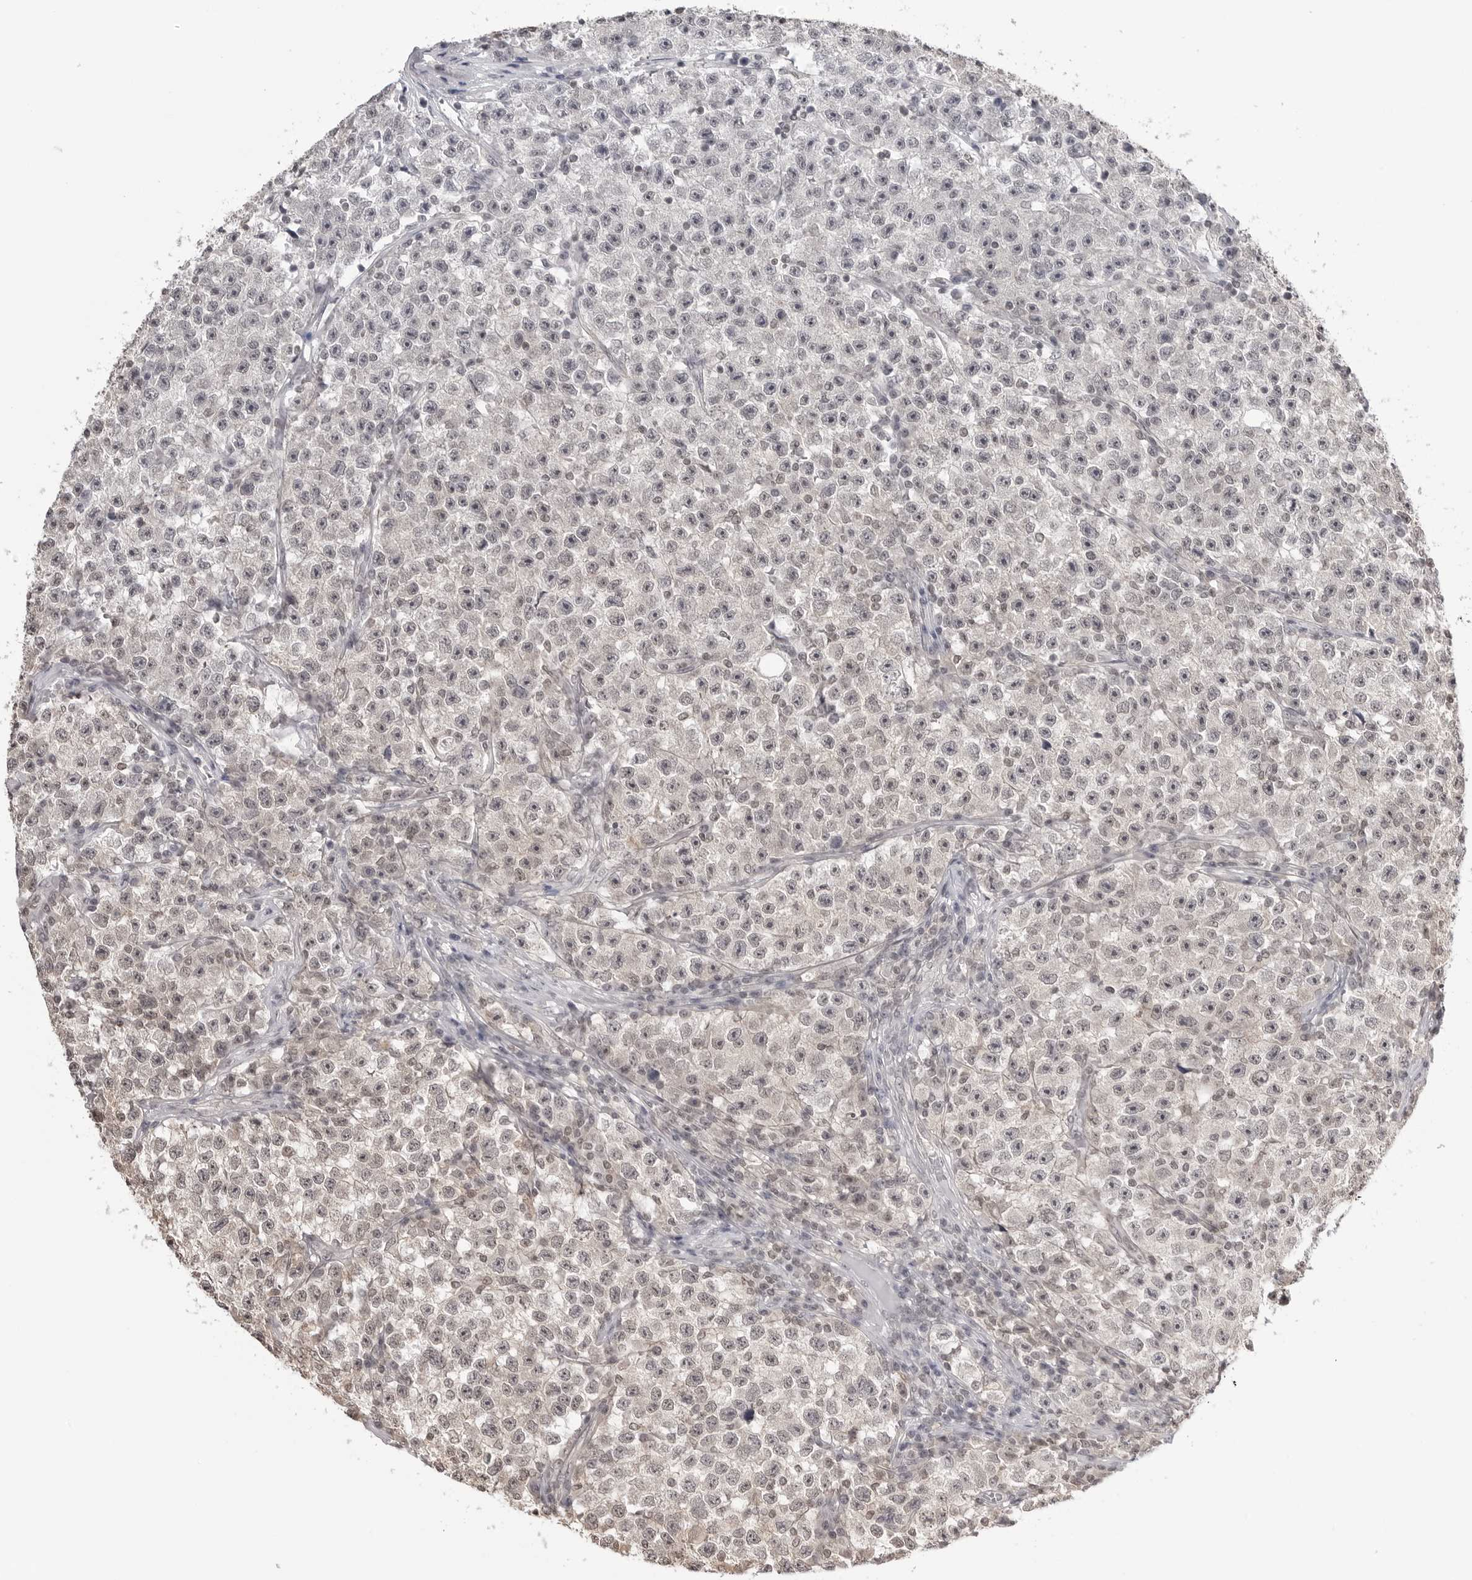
{"staining": {"intensity": "negative", "quantity": "none", "location": "none"}, "tissue": "testis cancer", "cell_type": "Tumor cells", "image_type": "cancer", "snomed": [{"axis": "morphology", "description": "Seminoma, NOS"}, {"axis": "topography", "description": "Testis"}], "caption": "Tumor cells show no significant positivity in testis seminoma. (DAB IHC, high magnification).", "gene": "YWHAG", "patient": {"sex": "male", "age": 22}}